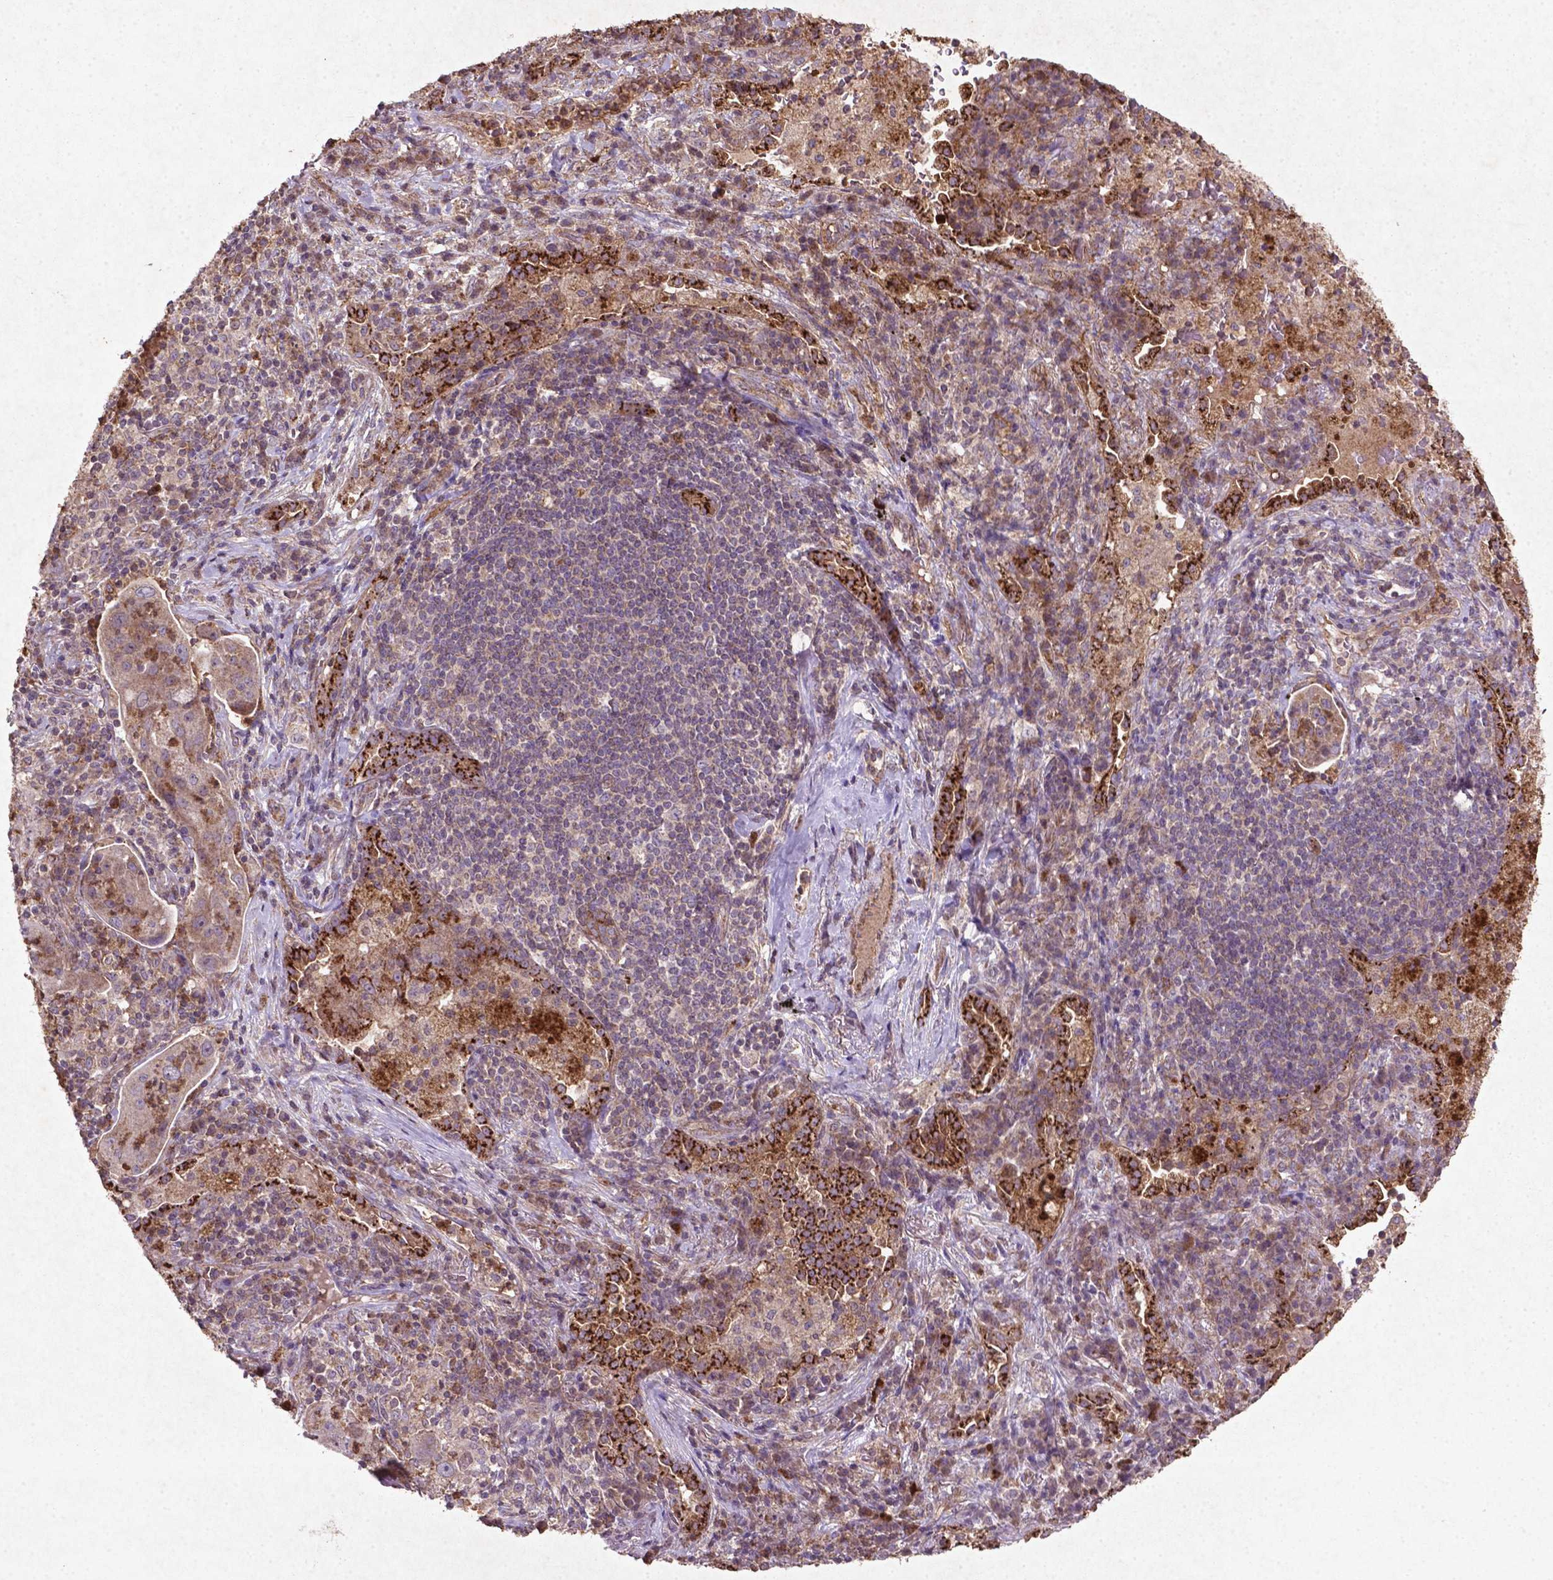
{"staining": {"intensity": "strong", "quantity": "25%-75%", "location": "cytoplasmic/membranous"}, "tissue": "lung cancer", "cell_type": "Tumor cells", "image_type": "cancer", "snomed": [{"axis": "morphology", "description": "Squamous cell carcinoma, NOS"}, {"axis": "topography", "description": "Lung"}], "caption": "Lung squamous cell carcinoma tissue displays strong cytoplasmic/membranous staining in approximately 25%-75% of tumor cells, visualized by immunohistochemistry.", "gene": "MTOR", "patient": {"sex": "female", "age": 59}}